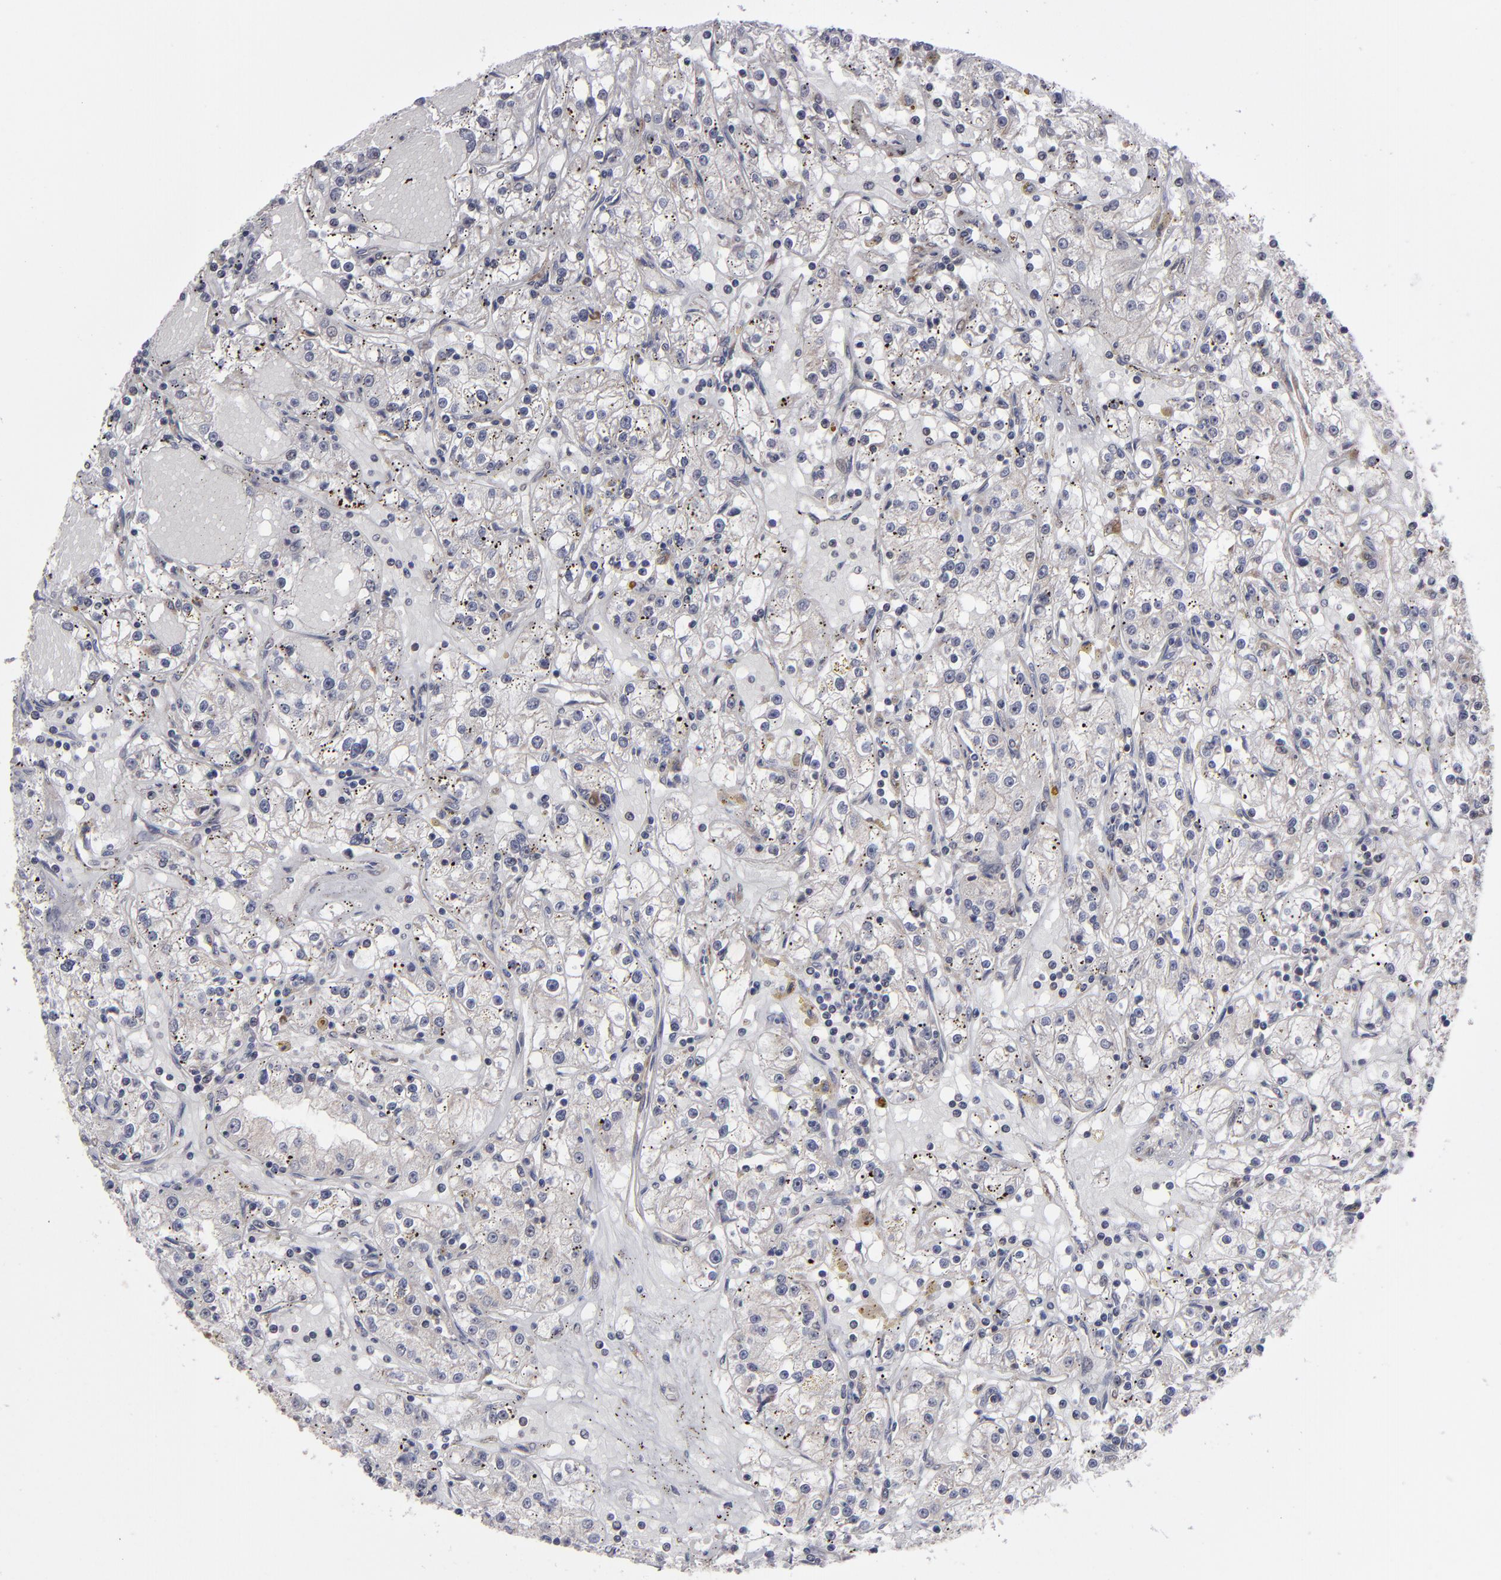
{"staining": {"intensity": "negative", "quantity": "none", "location": "none"}, "tissue": "renal cancer", "cell_type": "Tumor cells", "image_type": "cancer", "snomed": [{"axis": "morphology", "description": "Adenocarcinoma, NOS"}, {"axis": "topography", "description": "Kidney"}], "caption": "Human renal adenocarcinoma stained for a protein using IHC exhibits no expression in tumor cells.", "gene": "GLCCI1", "patient": {"sex": "male", "age": 56}}